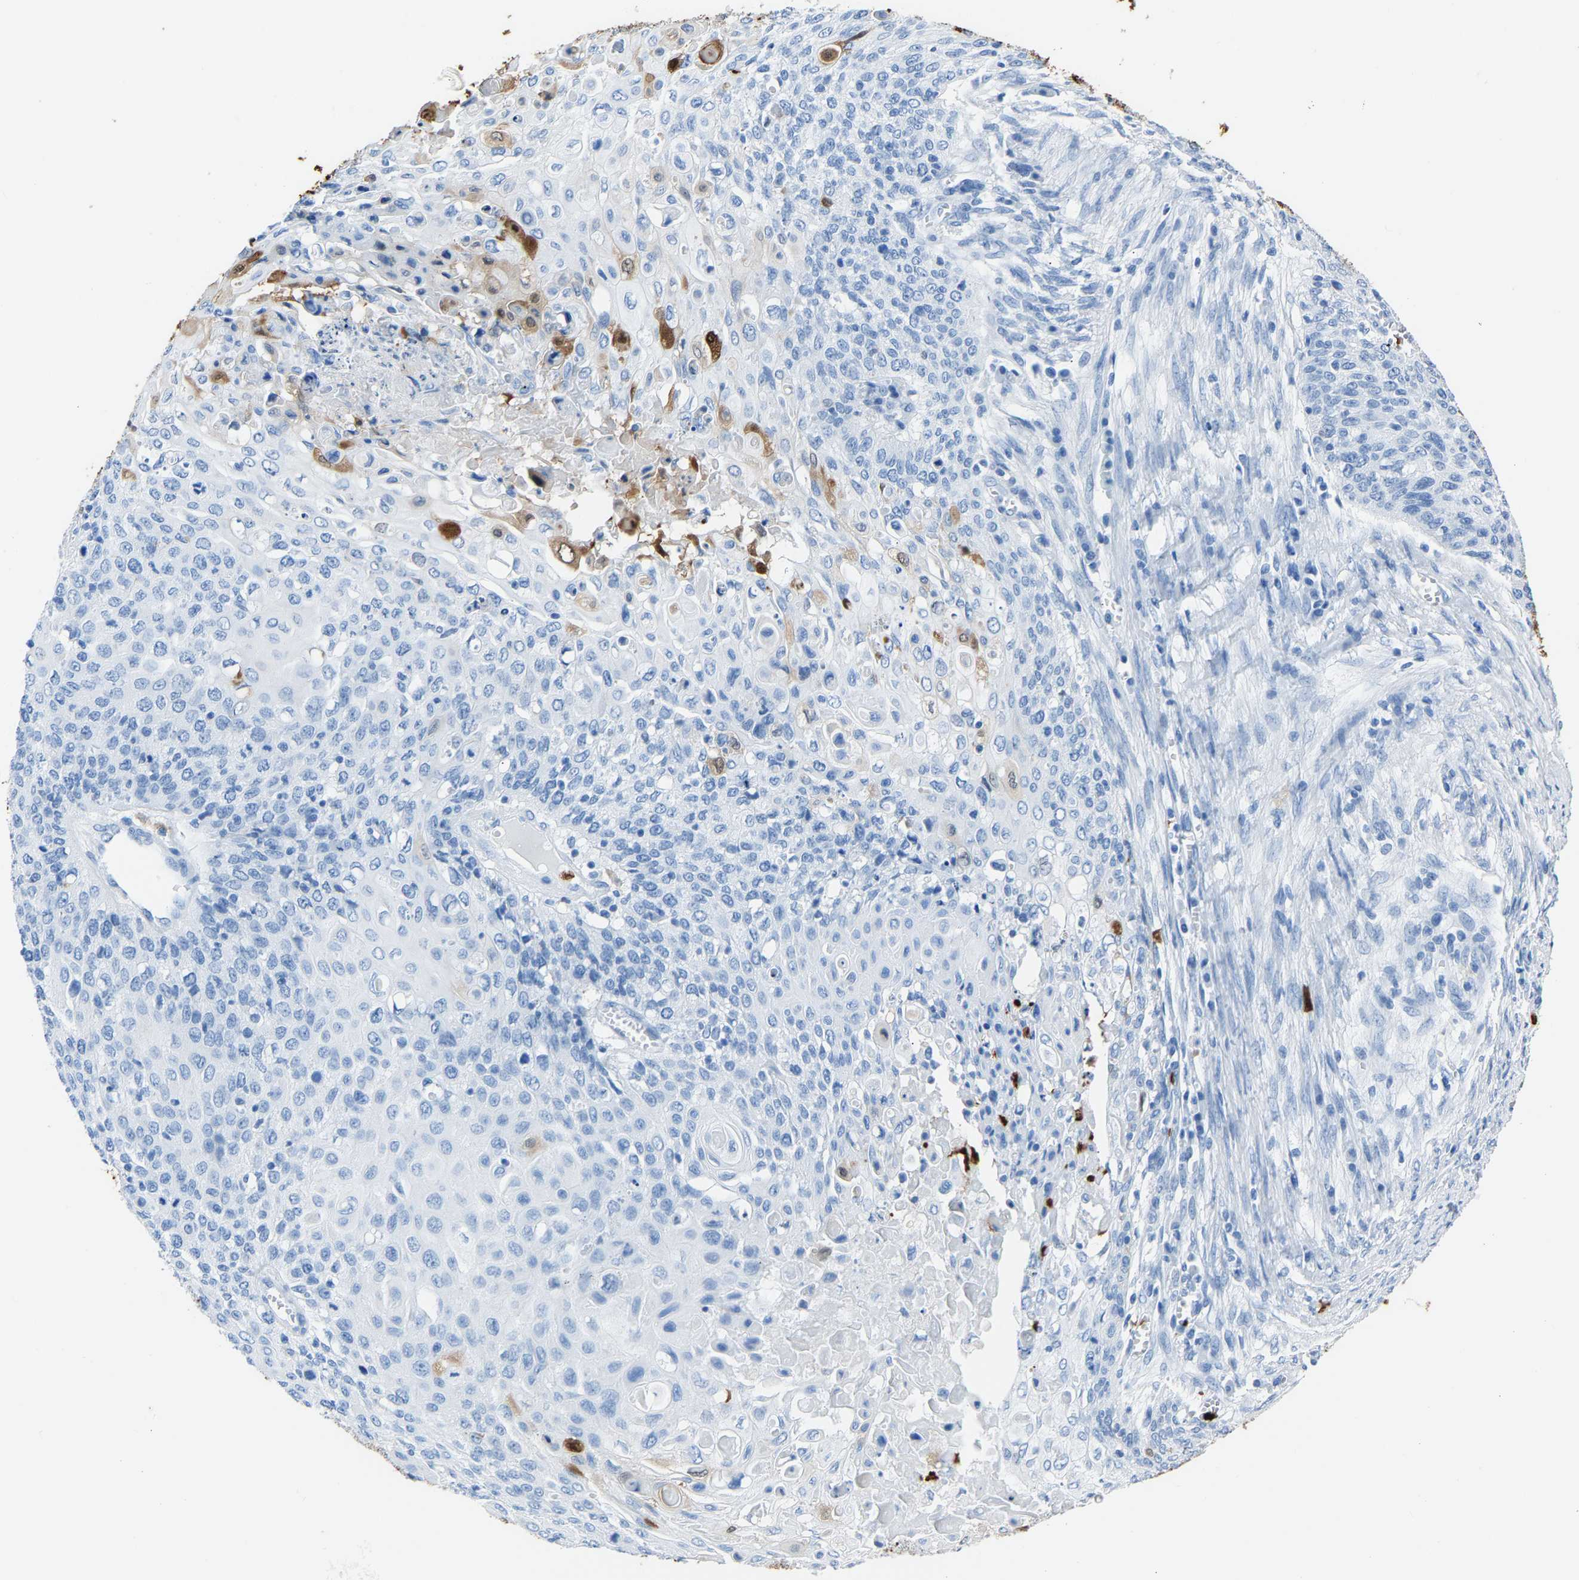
{"staining": {"intensity": "moderate", "quantity": "<25%", "location": "cytoplasmic/membranous,nuclear"}, "tissue": "cervical cancer", "cell_type": "Tumor cells", "image_type": "cancer", "snomed": [{"axis": "morphology", "description": "Squamous cell carcinoma, NOS"}, {"axis": "topography", "description": "Cervix"}], "caption": "High-magnification brightfield microscopy of cervical cancer stained with DAB (3,3'-diaminobenzidine) (brown) and counterstained with hematoxylin (blue). tumor cells exhibit moderate cytoplasmic/membranous and nuclear positivity is appreciated in about<25% of cells.", "gene": "S100P", "patient": {"sex": "female", "age": 39}}